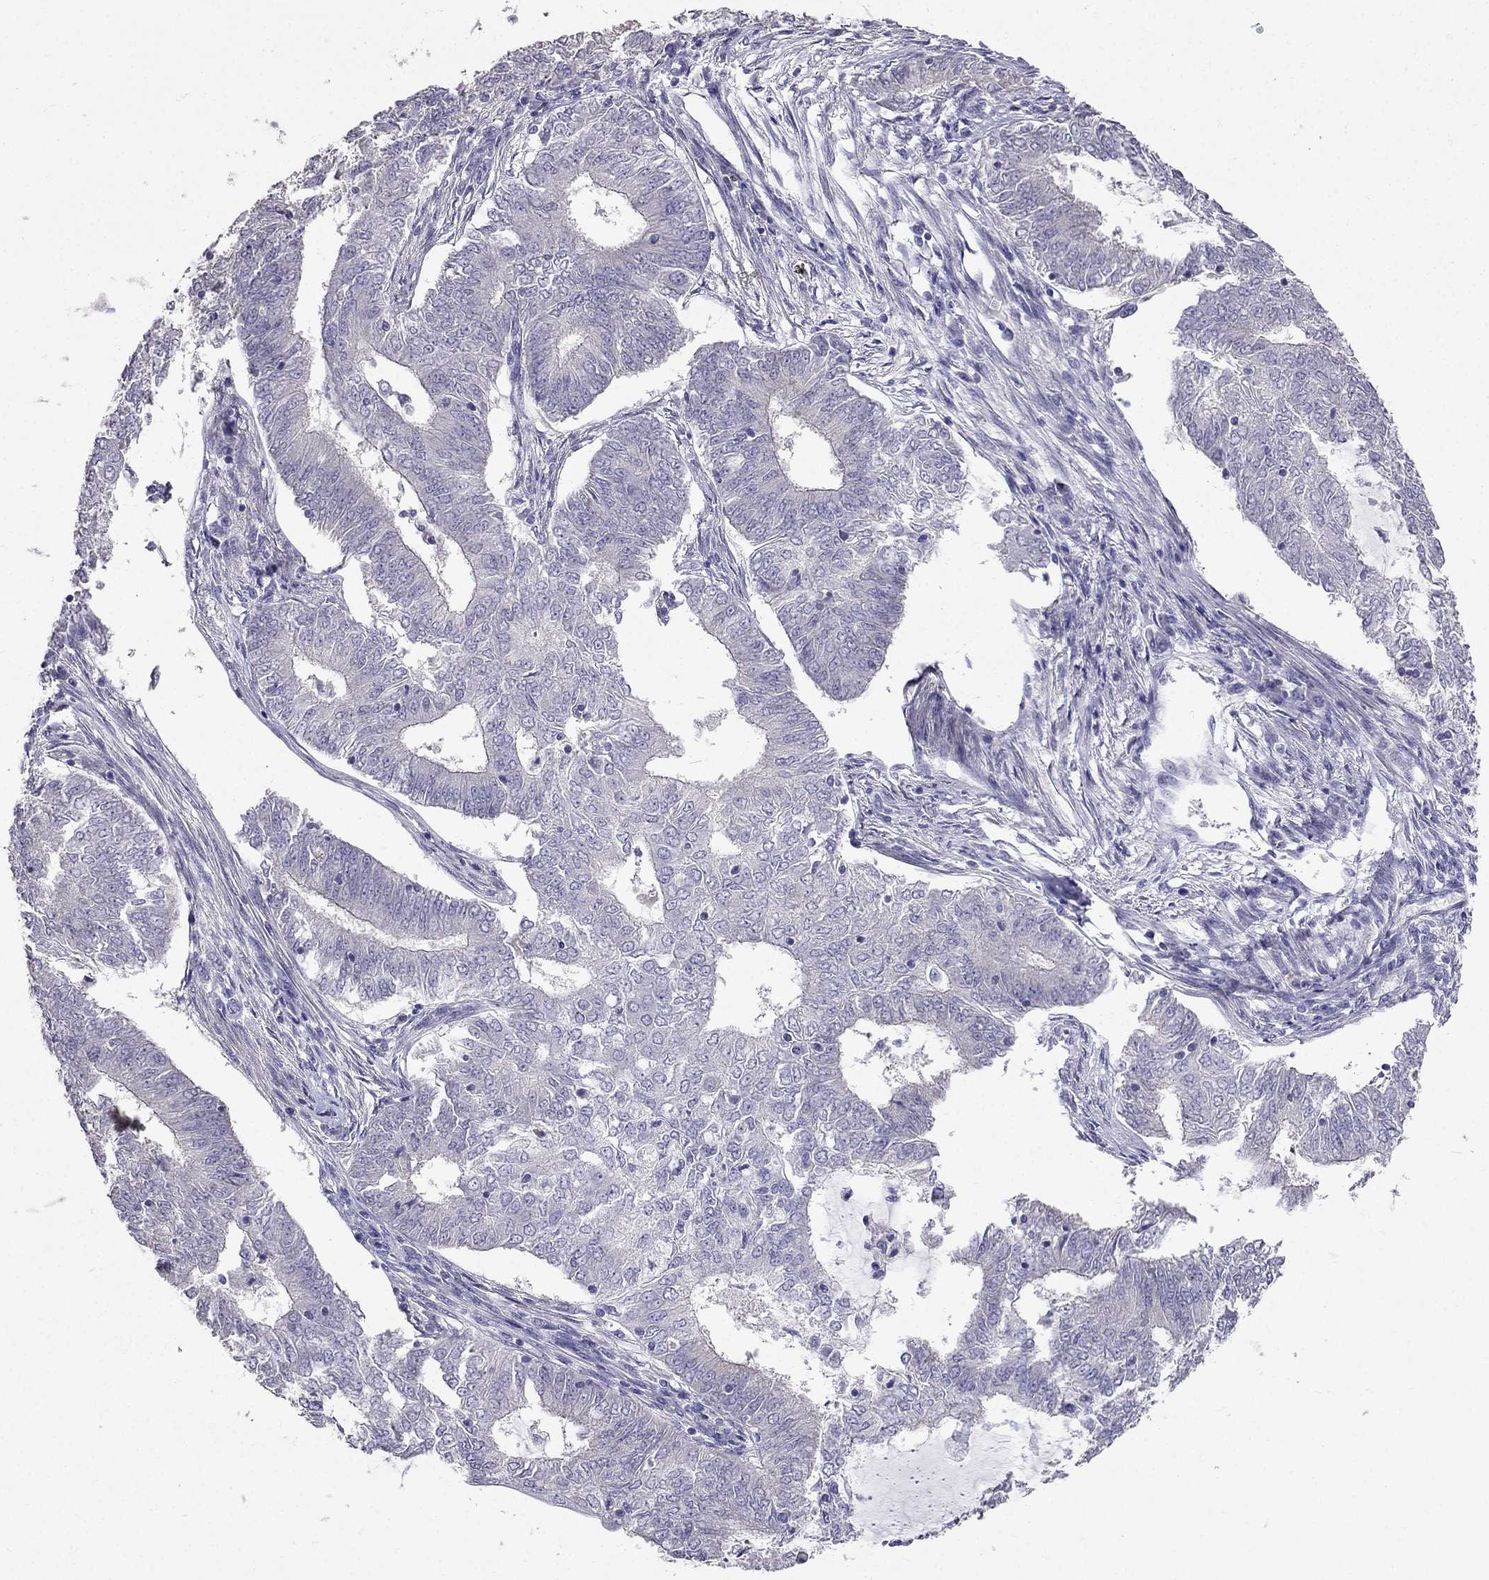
{"staining": {"intensity": "weak", "quantity": "<25%", "location": "cytoplasmic/membranous"}, "tissue": "endometrial cancer", "cell_type": "Tumor cells", "image_type": "cancer", "snomed": [{"axis": "morphology", "description": "Adenocarcinoma, NOS"}, {"axis": "topography", "description": "Endometrium"}], "caption": "An immunohistochemistry (IHC) histopathology image of endometrial adenocarcinoma is shown. There is no staining in tumor cells of endometrial adenocarcinoma. (DAB (3,3'-diaminobenzidine) immunohistochemistry visualized using brightfield microscopy, high magnification).", "gene": "AS3MT", "patient": {"sex": "female", "age": 62}}